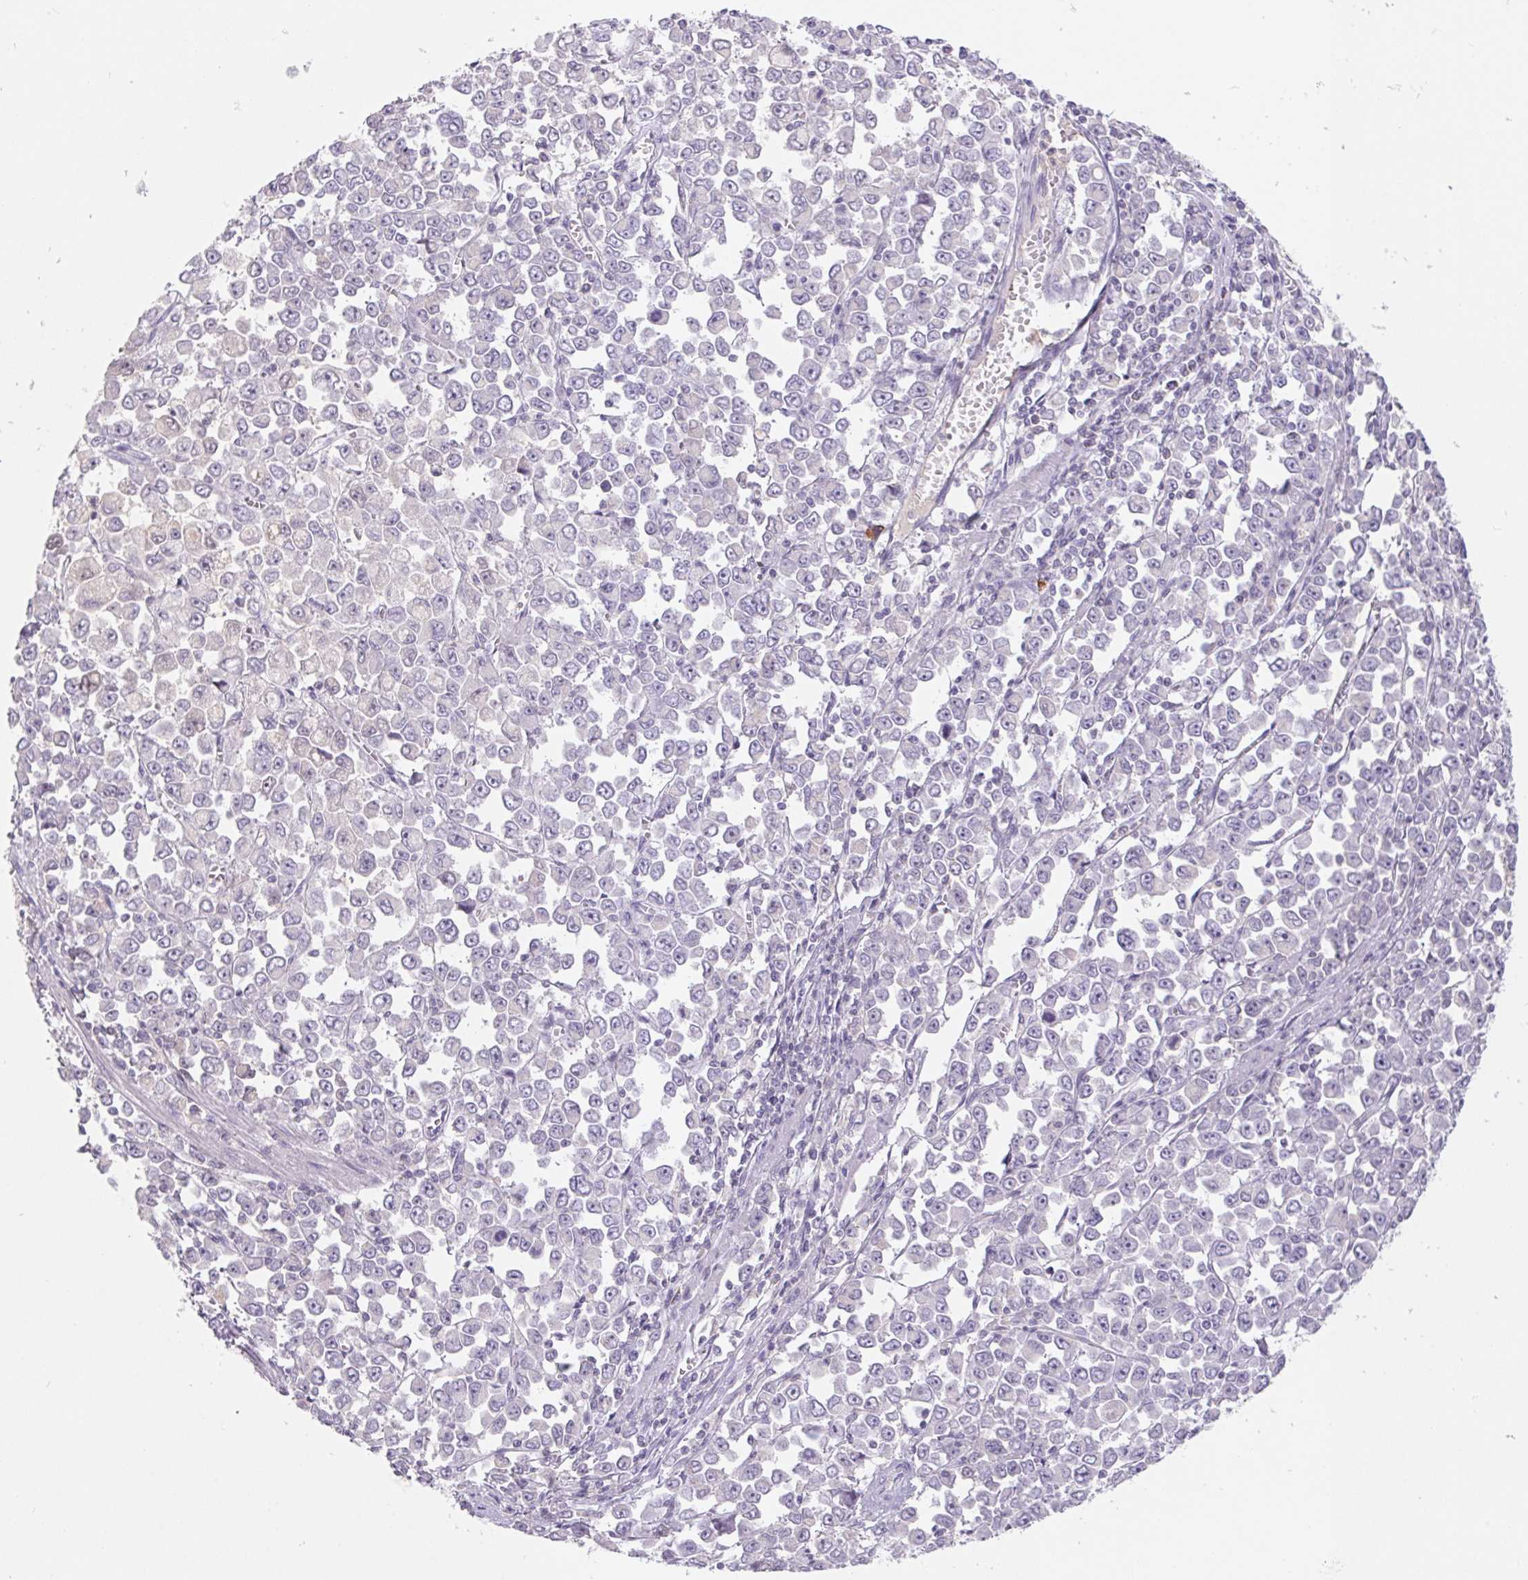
{"staining": {"intensity": "negative", "quantity": "none", "location": "none"}, "tissue": "stomach cancer", "cell_type": "Tumor cells", "image_type": "cancer", "snomed": [{"axis": "morphology", "description": "Adenocarcinoma, NOS"}, {"axis": "topography", "description": "Stomach, upper"}], "caption": "Immunohistochemical staining of stomach cancer shows no significant expression in tumor cells. (DAB (3,3'-diaminobenzidine) immunohistochemistry, high magnification).", "gene": "KIF26A", "patient": {"sex": "male", "age": 70}}